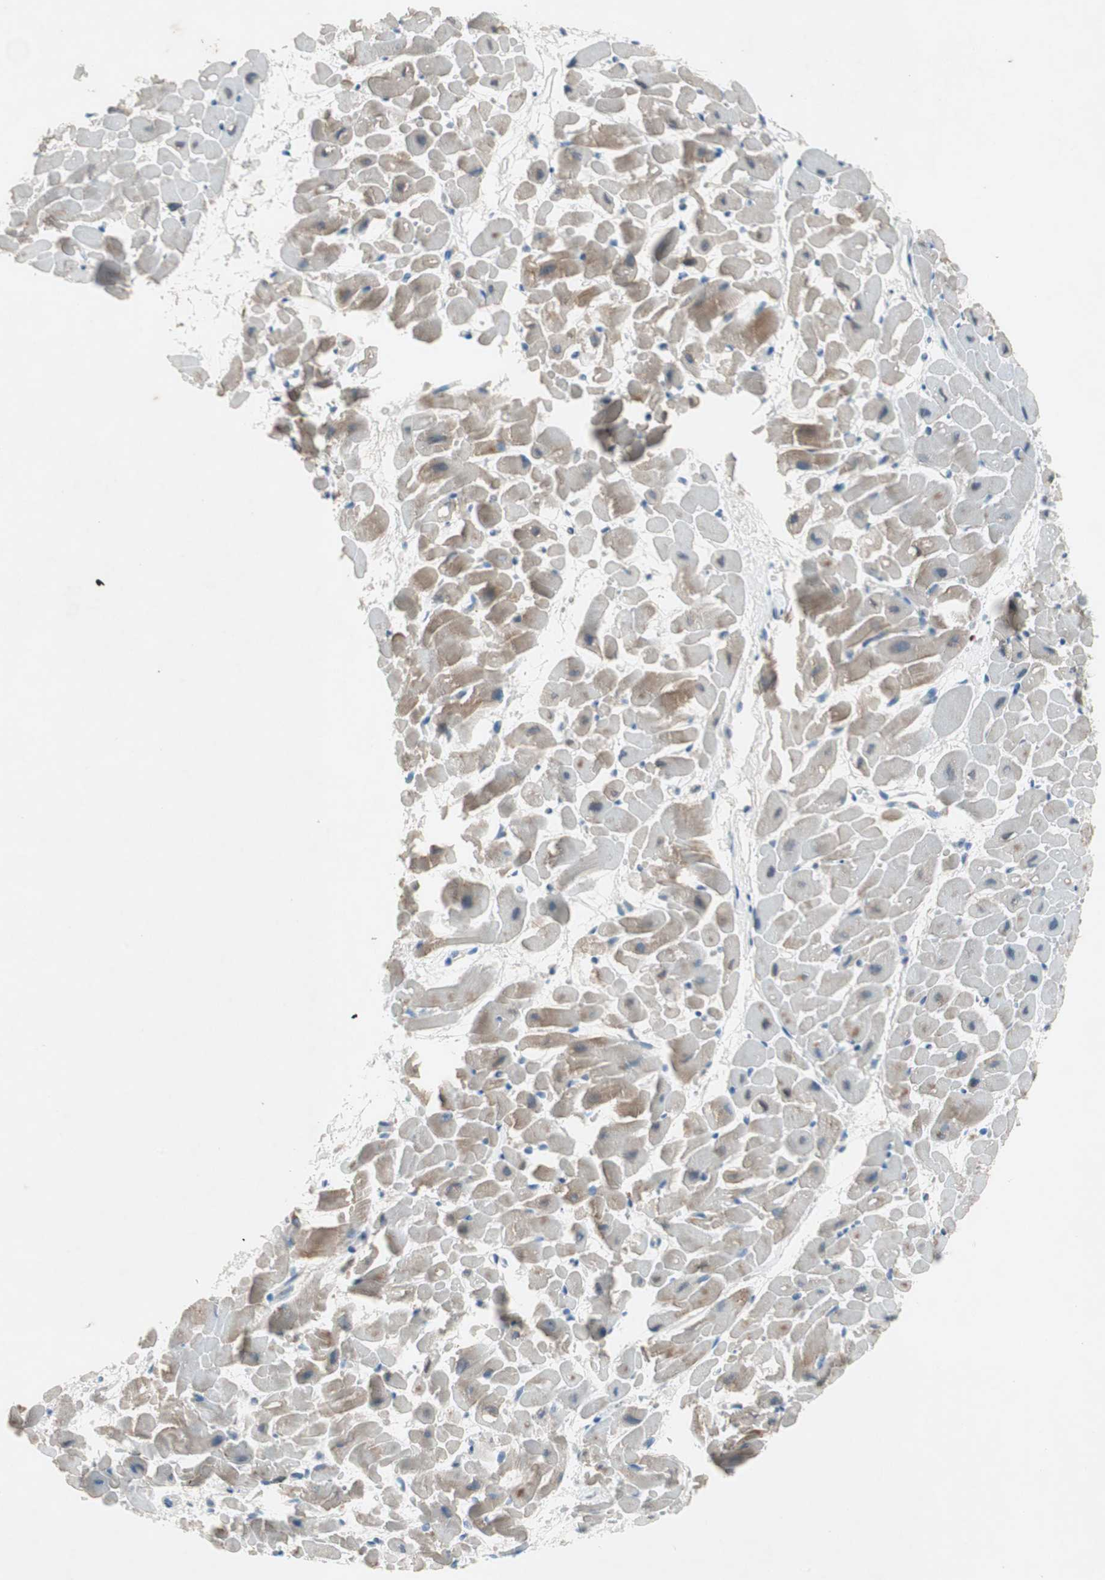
{"staining": {"intensity": "moderate", "quantity": "25%-75%", "location": "cytoplasmic/membranous"}, "tissue": "heart muscle", "cell_type": "Cardiomyocytes", "image_type": "normal", "snomed": [{"axis": "morphology", "description": "Normal tissue, NOS"}, {"axis": "topography", "description": "Heart"}], "caption": "Immunohistochemical staining of normal human heart muscle exhibits medium levels of moderate cytoplasmic/membranous staining in approximately 25%-75% of cardiomyocytes. The staining was performed using DAB, with brown indicating positive protein expression. Nuclei are stained blue with hematoxylin.", "gene": "PRRG4", "patient": {"sex": "male", "age": 45}}